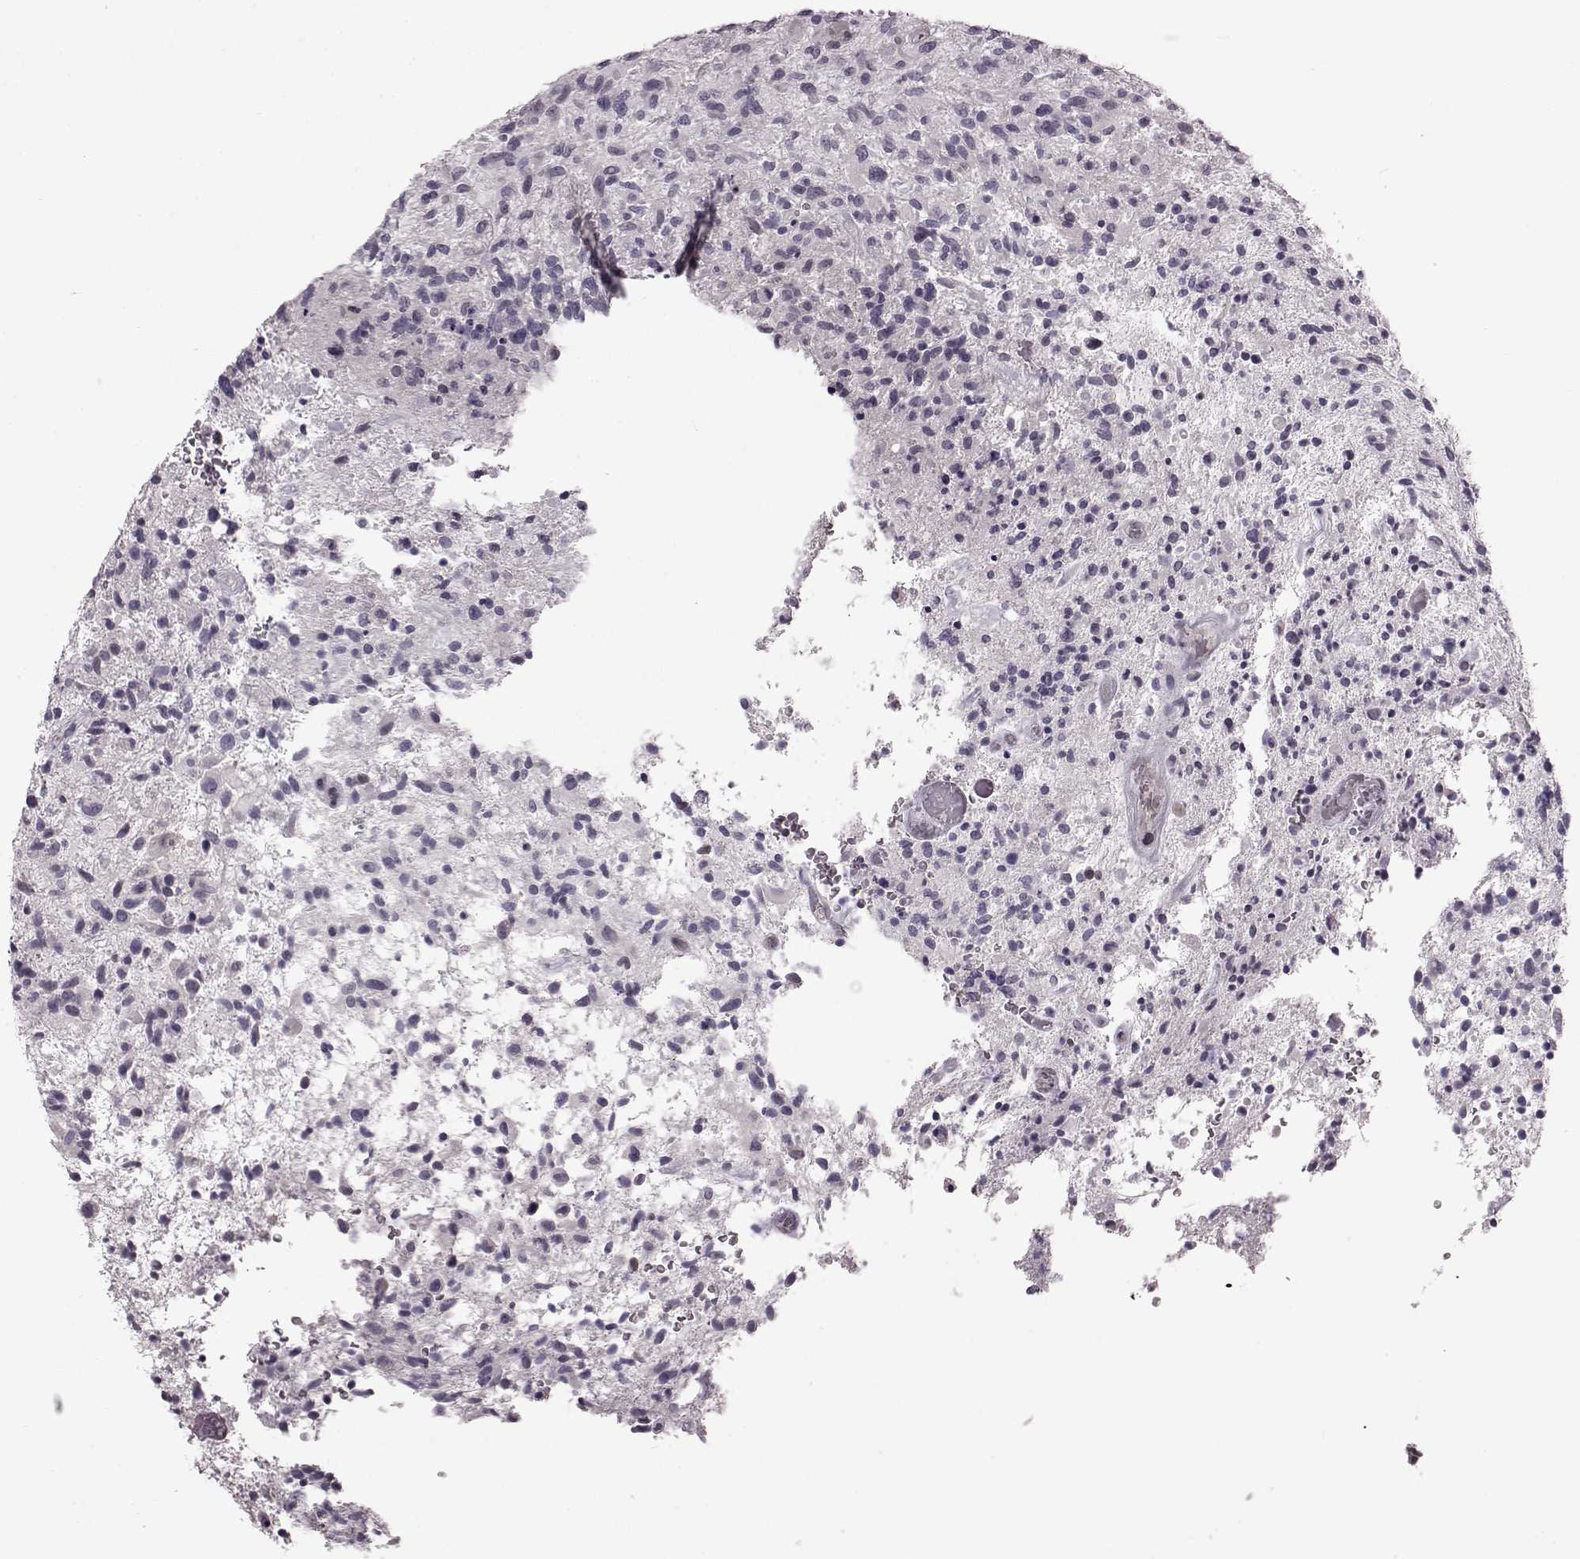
{"staining": {"intensity": "negative", "quantity": "none", "location": "none"}, "tissue": "glioma", "cell_type": "Tumor cells", "image_type": "cancer", "snomed": [{"axis": "morphology", "description": "Glioma, malignant, High grade"}, {"axis": "topography", "description": "Brain"}], "caption": "Tumor cells are negative for brown protein staining in high-grade glioma (malignant).", "gene": "TCHHL1", "patient": {"sex": "male", "age": 47}}